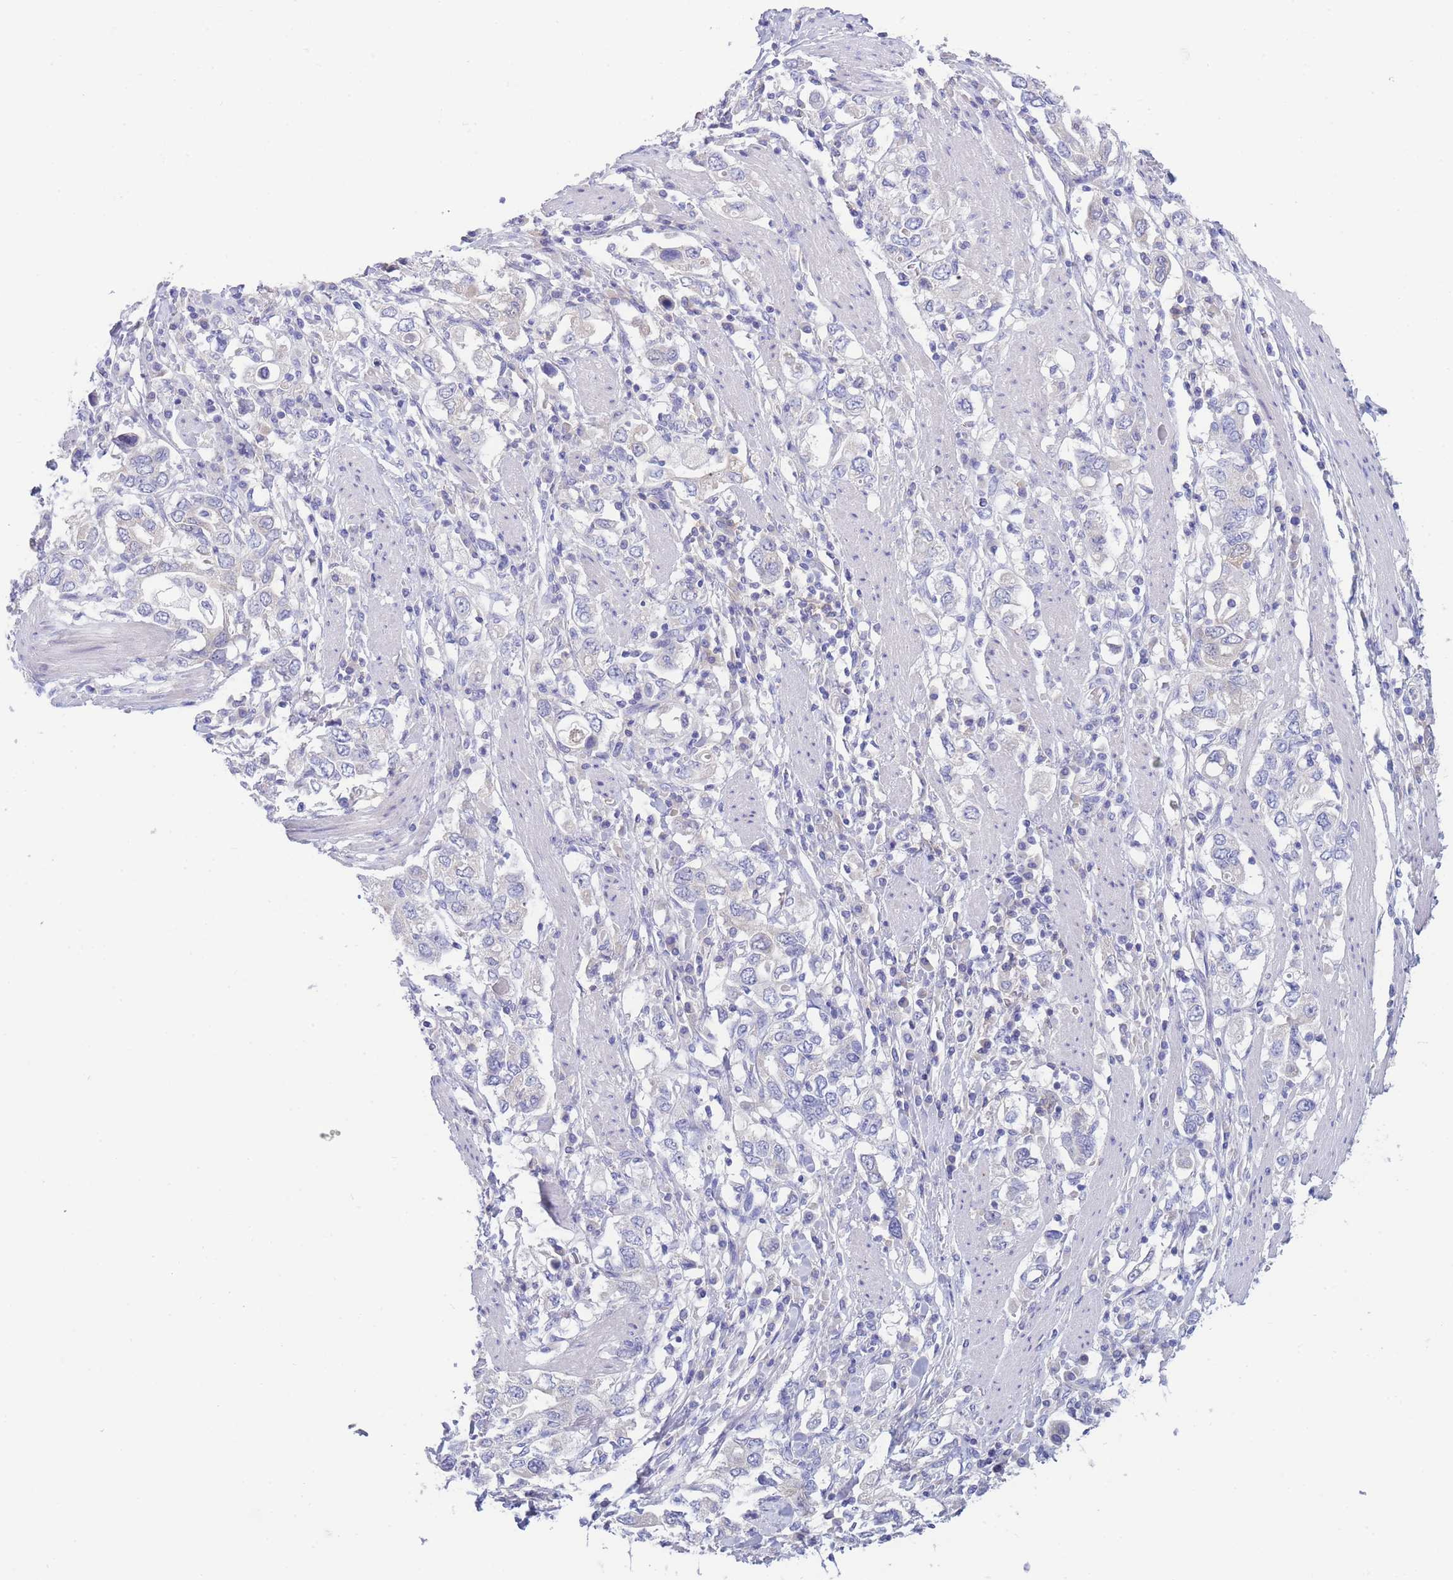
{"staining": {"intensity": "negative", "quantity": "none", "location": "none"}, "tissue": "stomach cancer", "cell_type": "Tumor cells", "image_type": "cancer", "snomed": [{"axis": "morphology", "description": "Adenocarcinoma, NOS"}, {"axis": "topography", "description": "Stomach, upper"}, {"axis": "topography", "description": "Stomach"}], "caption": "Immunohistochemical staining of stomach adenocarcinoma displays no significant staining in tumor cells.", "gene": "PCDHB3", "patient": {"sex": "male", "age": 62}}